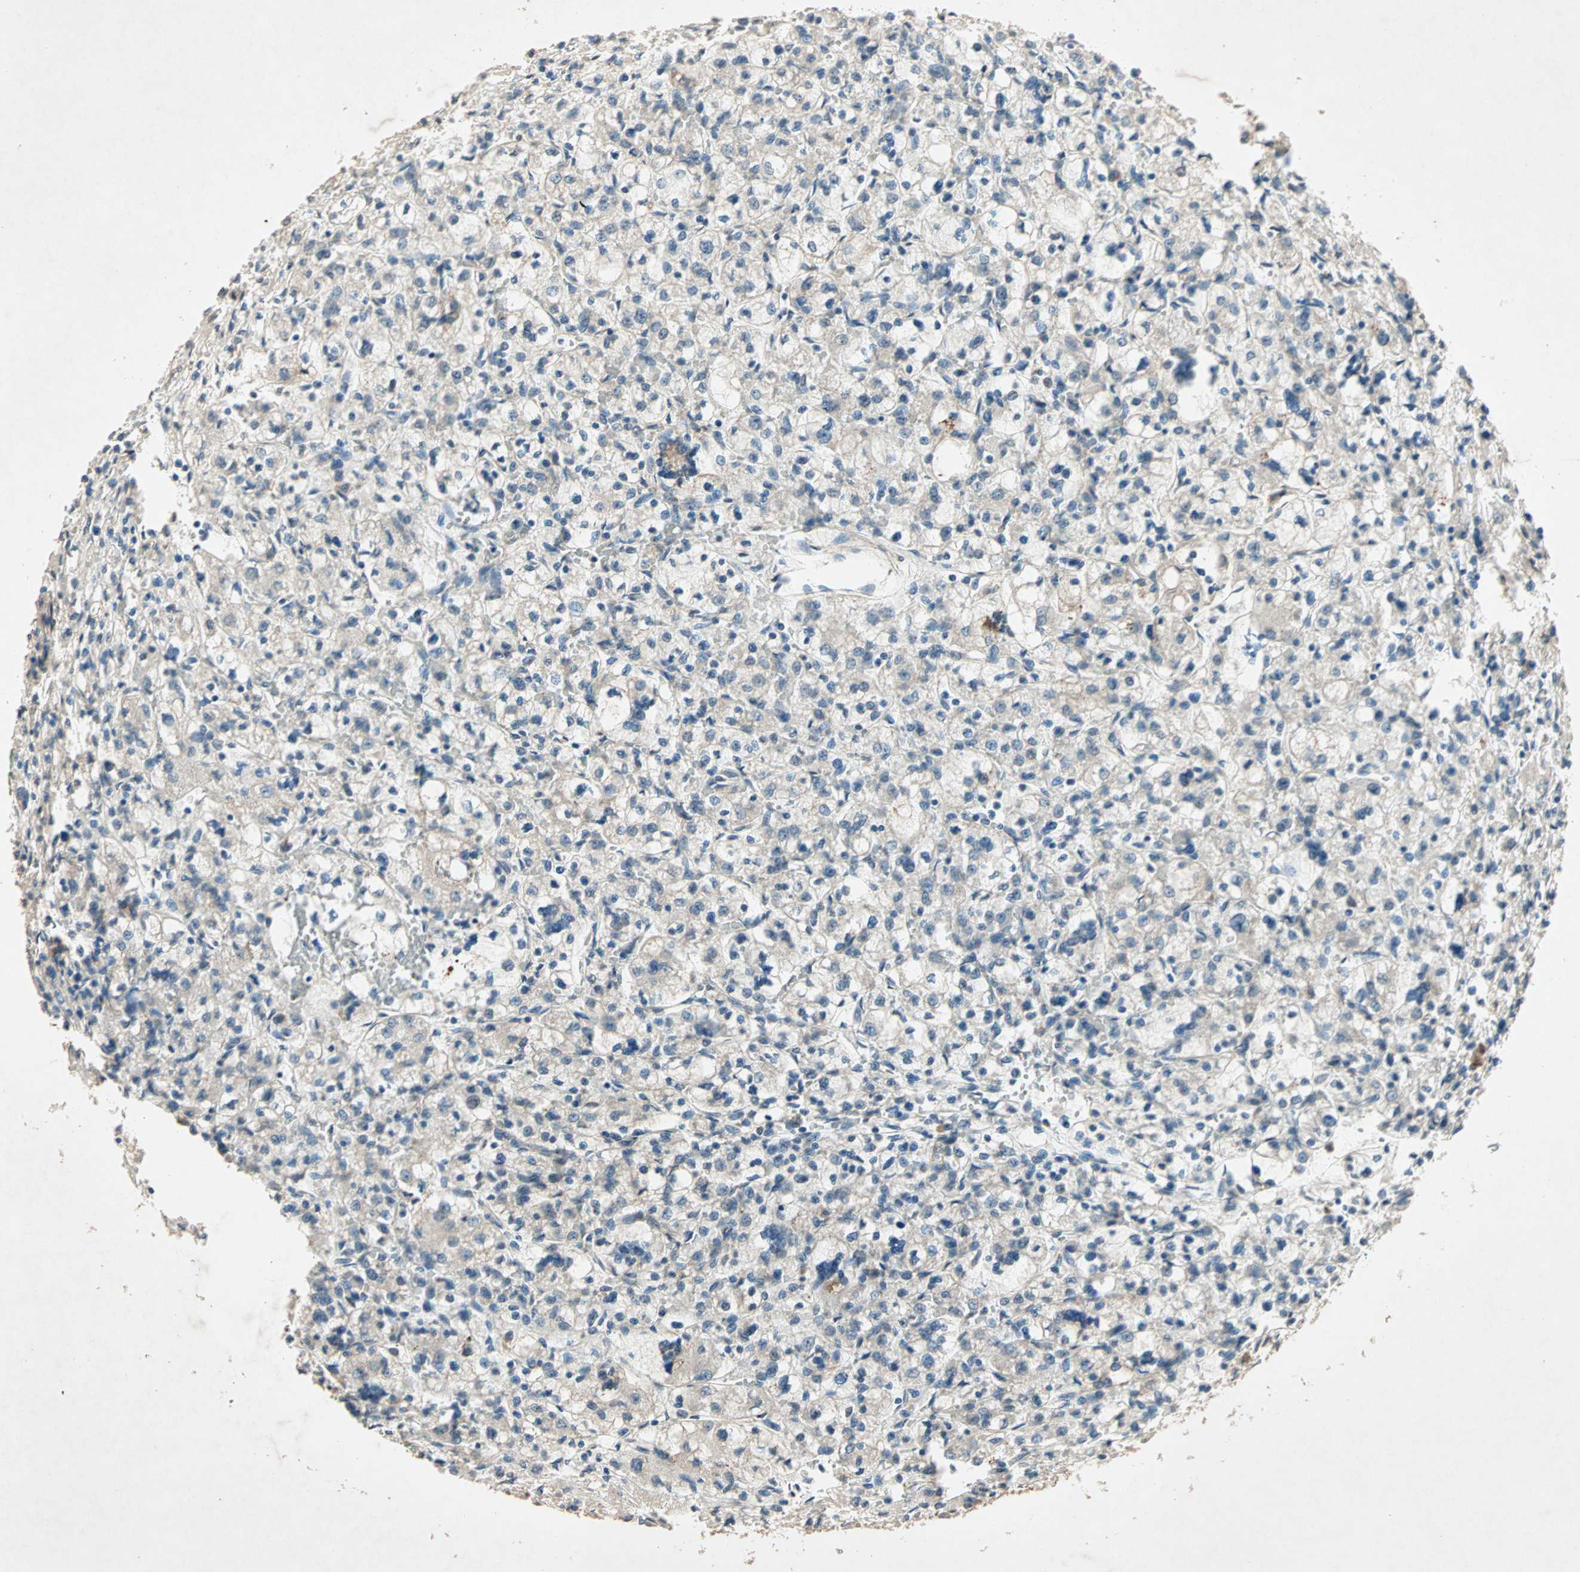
{"staining": {"intensity": "negative", "quantity": "none", "location": "none"}, "tissue": "renal cancer", "cell_type": "Tumor cells", "image_type": "cancer", "snomed": [{"axis": "morphology", "description": "Adenocarcinoma, NOS"}, {"axis": "topography", "description": "Kidney"}], "caption": "IHC photomicrograph of neoplastic tissue: human adenocarcinoma (renal) stained with DAB (3,3'-diaminobenzidine) reveals no significant protein positivity in tumor cells.", "gene": "SDSL", "patient": {"sex": "female", "age": 83}}